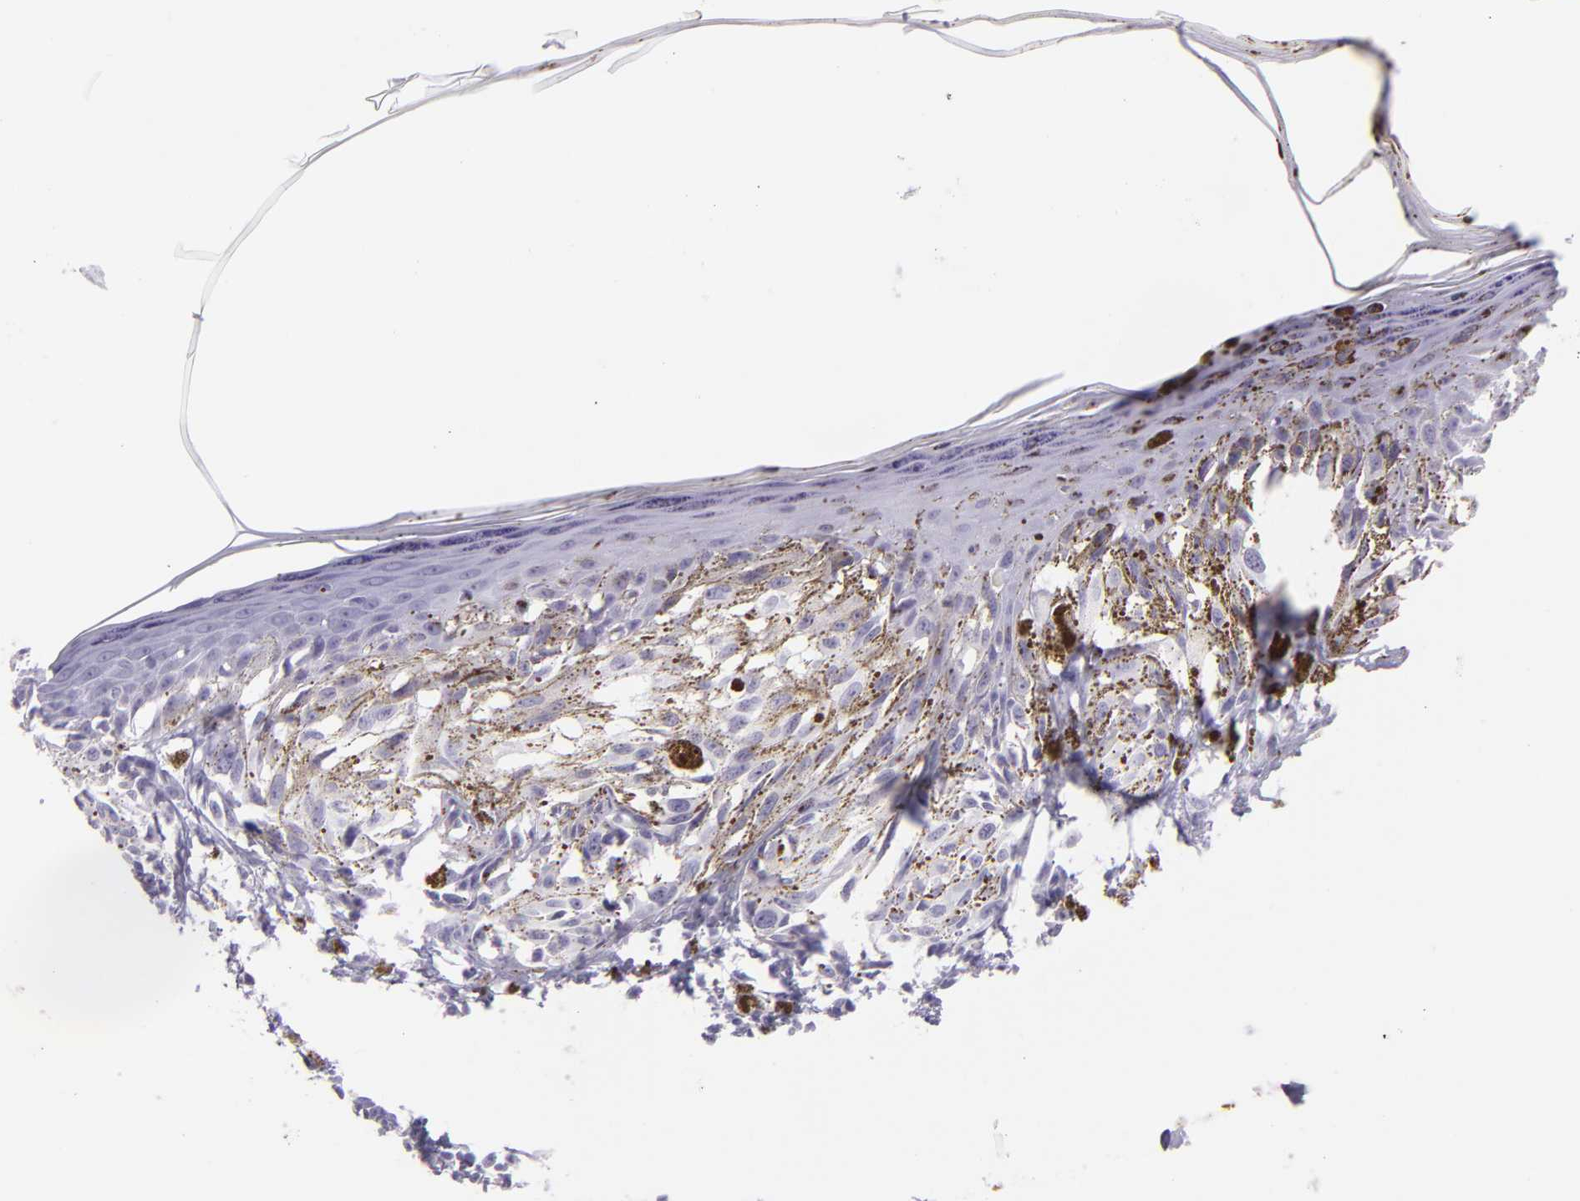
{"staining": {"intensity": "negative", "quantity": "none", "location": "none"}, "tissue": "melanoma", "cell_type": "Tumor cells", "image_type": "cancer", "snomed": [{"axis": "morphology", "description": "Malignant melanoma, NOS"}, {"axis": "topography", "description": "Skin"}], "caption": "A histopathology image of human malignant melanoma is negative for staining in tumor cells.", "gene": "MUC6", "patient": {"sex": "female", "age": 72}}